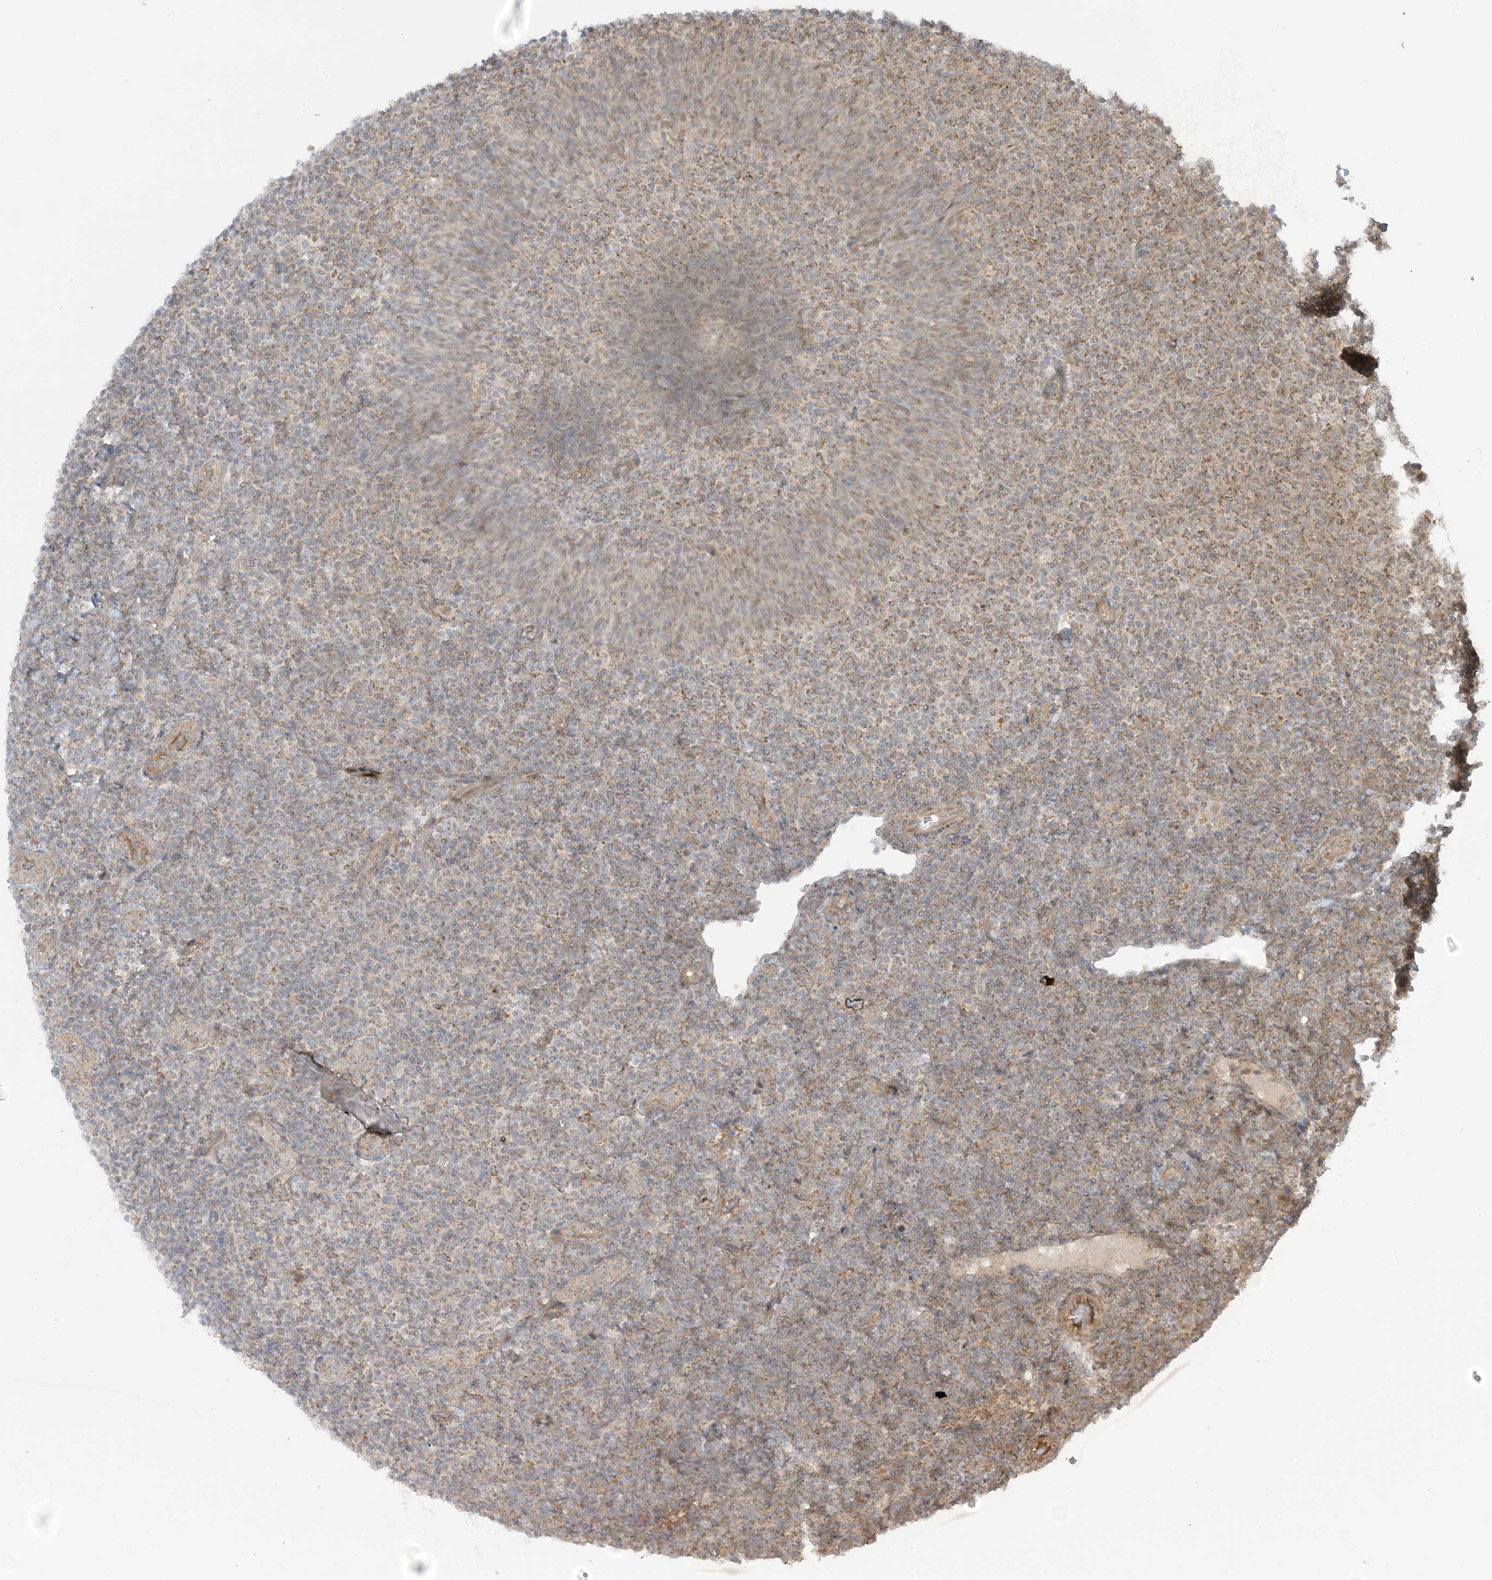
{"staining": {"intensity": "moderate", "quantity": ">75%", "location": "cytoplasmic/membranous"}, "tissue": "lymphoma", "cell_type": "Tumor cells", "image_type": "cancer", "snomed": [{"axis": "morphology", "description": "Malignant lymphoma, non-Hodgkin's type, Low grade"}, {"axis": "topography", "description": "Lymph node"}], "caption": "Immunohistochemical staining of malignant lymphoma, non-Hodgkin's type (low-grade) exhibits medium levels of moderate cytoplasmic/membranous expression in approximately >75% of tumor cells.", "gene": "PHLDB2", "patient": {"sex": "male", "age": 66}}